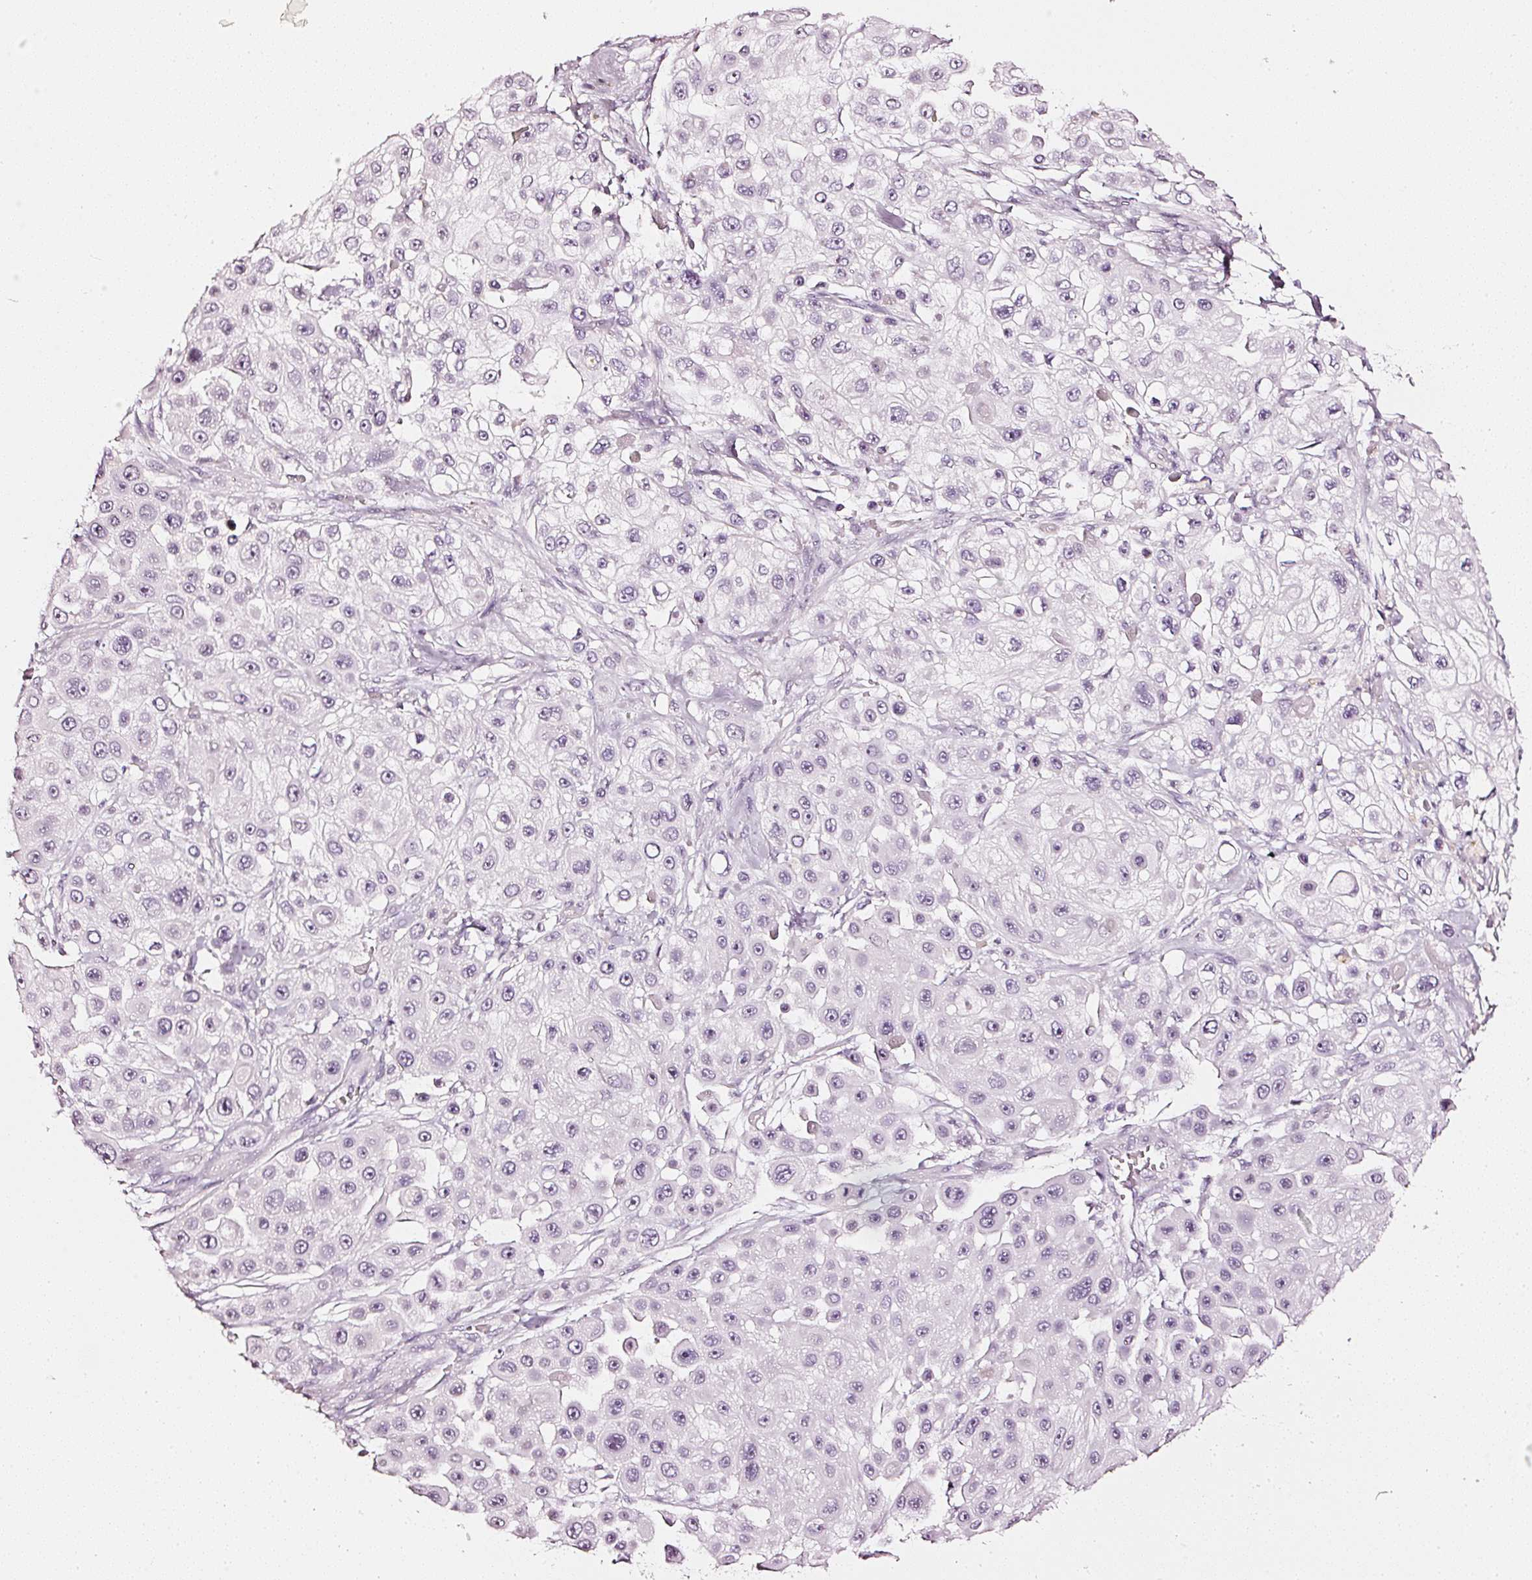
{"staining": {"intensity": "negative", "quantity": "none", "location": "none"}, "tissue": "skin cancer", "cell_type": "Tumor cells", "image_type": "cancer", "snomed": [{"axis": "morphology", "description": "Squamous cell carcinoma, NOS"}, {"axis": "topography", "description": "Skin"}], "caption": "A high-resolution micrograph shows IHC staining of squamous cell carcinoma (skin), which reveals no significant positivity in tumor cells. The staining was performed using DAB (3,3'-diaminobenzidine) to visualize the protein expression in brown, while the nuclei were stained in blue with hematoxylin (Magnification: 20x).", "gene": "CNP", "patient": {"sex": "male", "age": 67}}